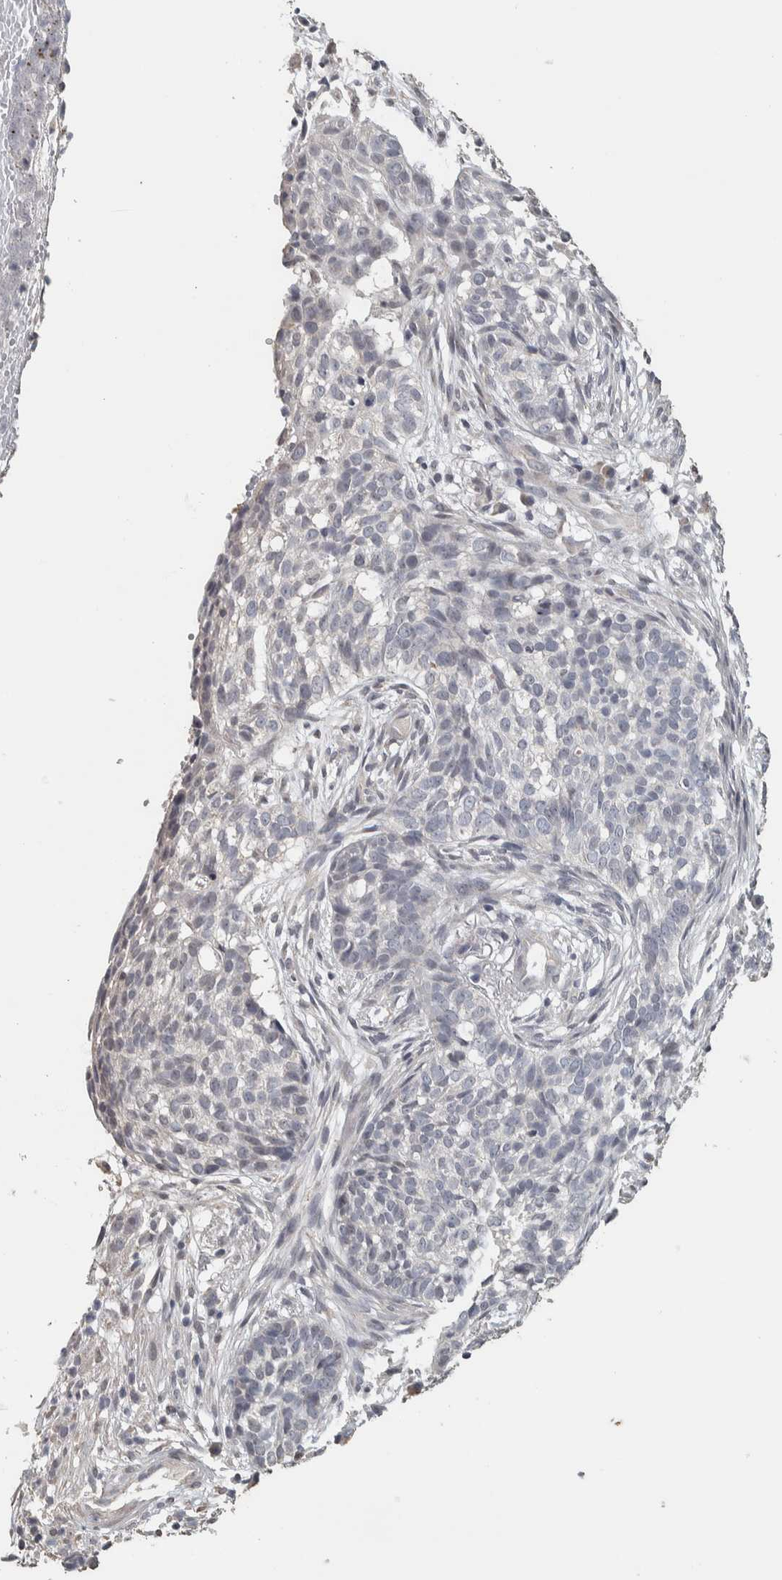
{"staining": {"intensity": "negative", "quantity": "none", "location": "none"}, "tissue": "skin cancer", "cell_type": "Tumor cells", "image_type": "cancer", "snomed": [{"axis": "morphology", "description": "Basal cell carcinoma"}, {"axis": "topography", "description": "Skin"}], "caption": "Skin basal cell carcinoma was stained to show a protein in brown. There is no significant staining in tumor cells.", "gene": "NECAB1", "patient": {"sex": "male", "age": 85}}